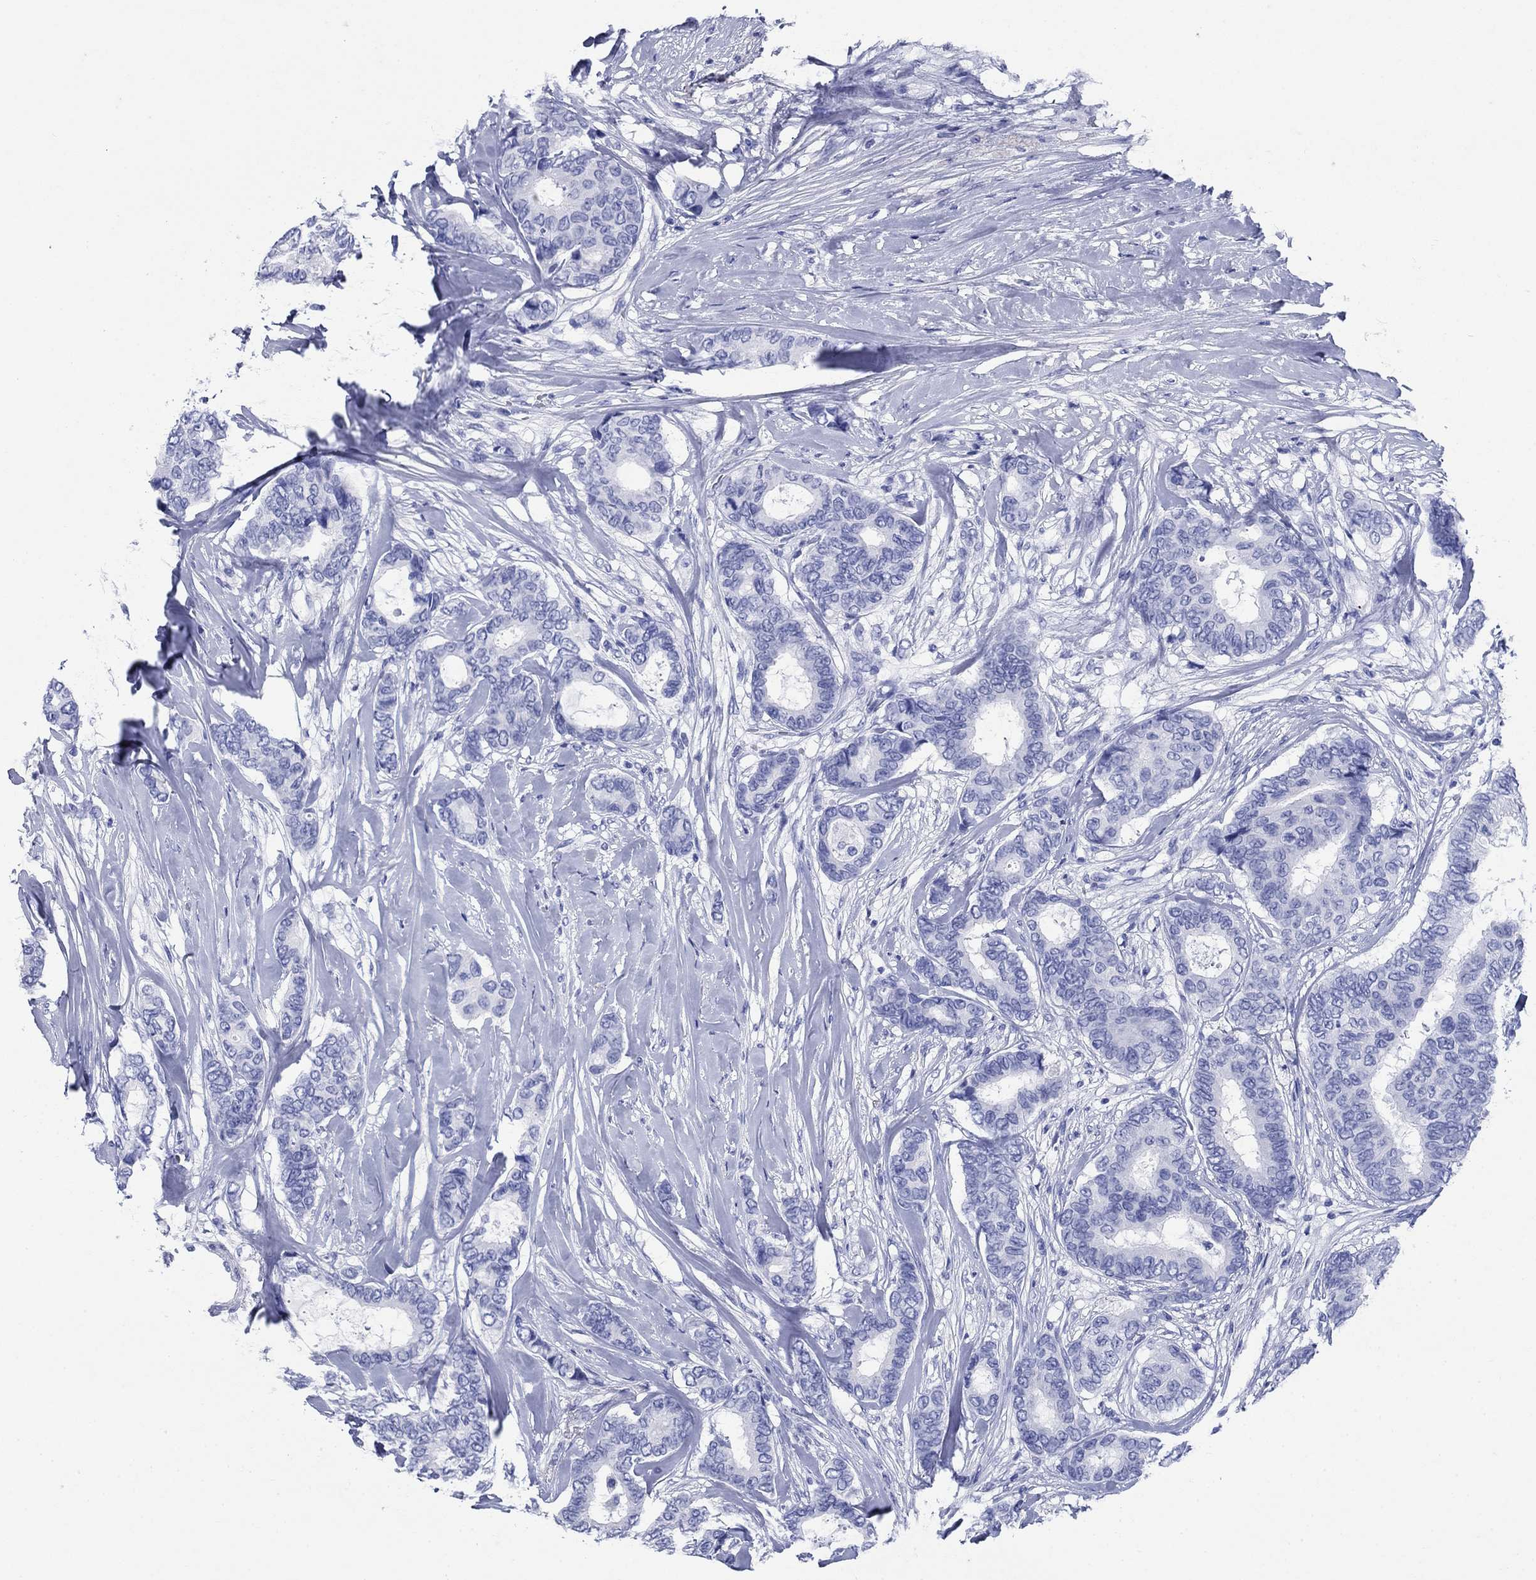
{"staining": {"intensity": "negative", "quantity": "none", "location": "none"}, "tissue": "breast cancer", "cell_type": "Tumor cells", "image_type": "cancer", "snomed": [{"axis": "morphology", "description": "Duct carcinoma"}, {"axis": "topography", "description": "Breast"}], "caption": "This is a micrograph of IHC staining of breast invasive ductal carcinoma, which shows no expression in tumor cells.", "gene": "AZU1", "patient": {"sex": "female", "age": 75}}